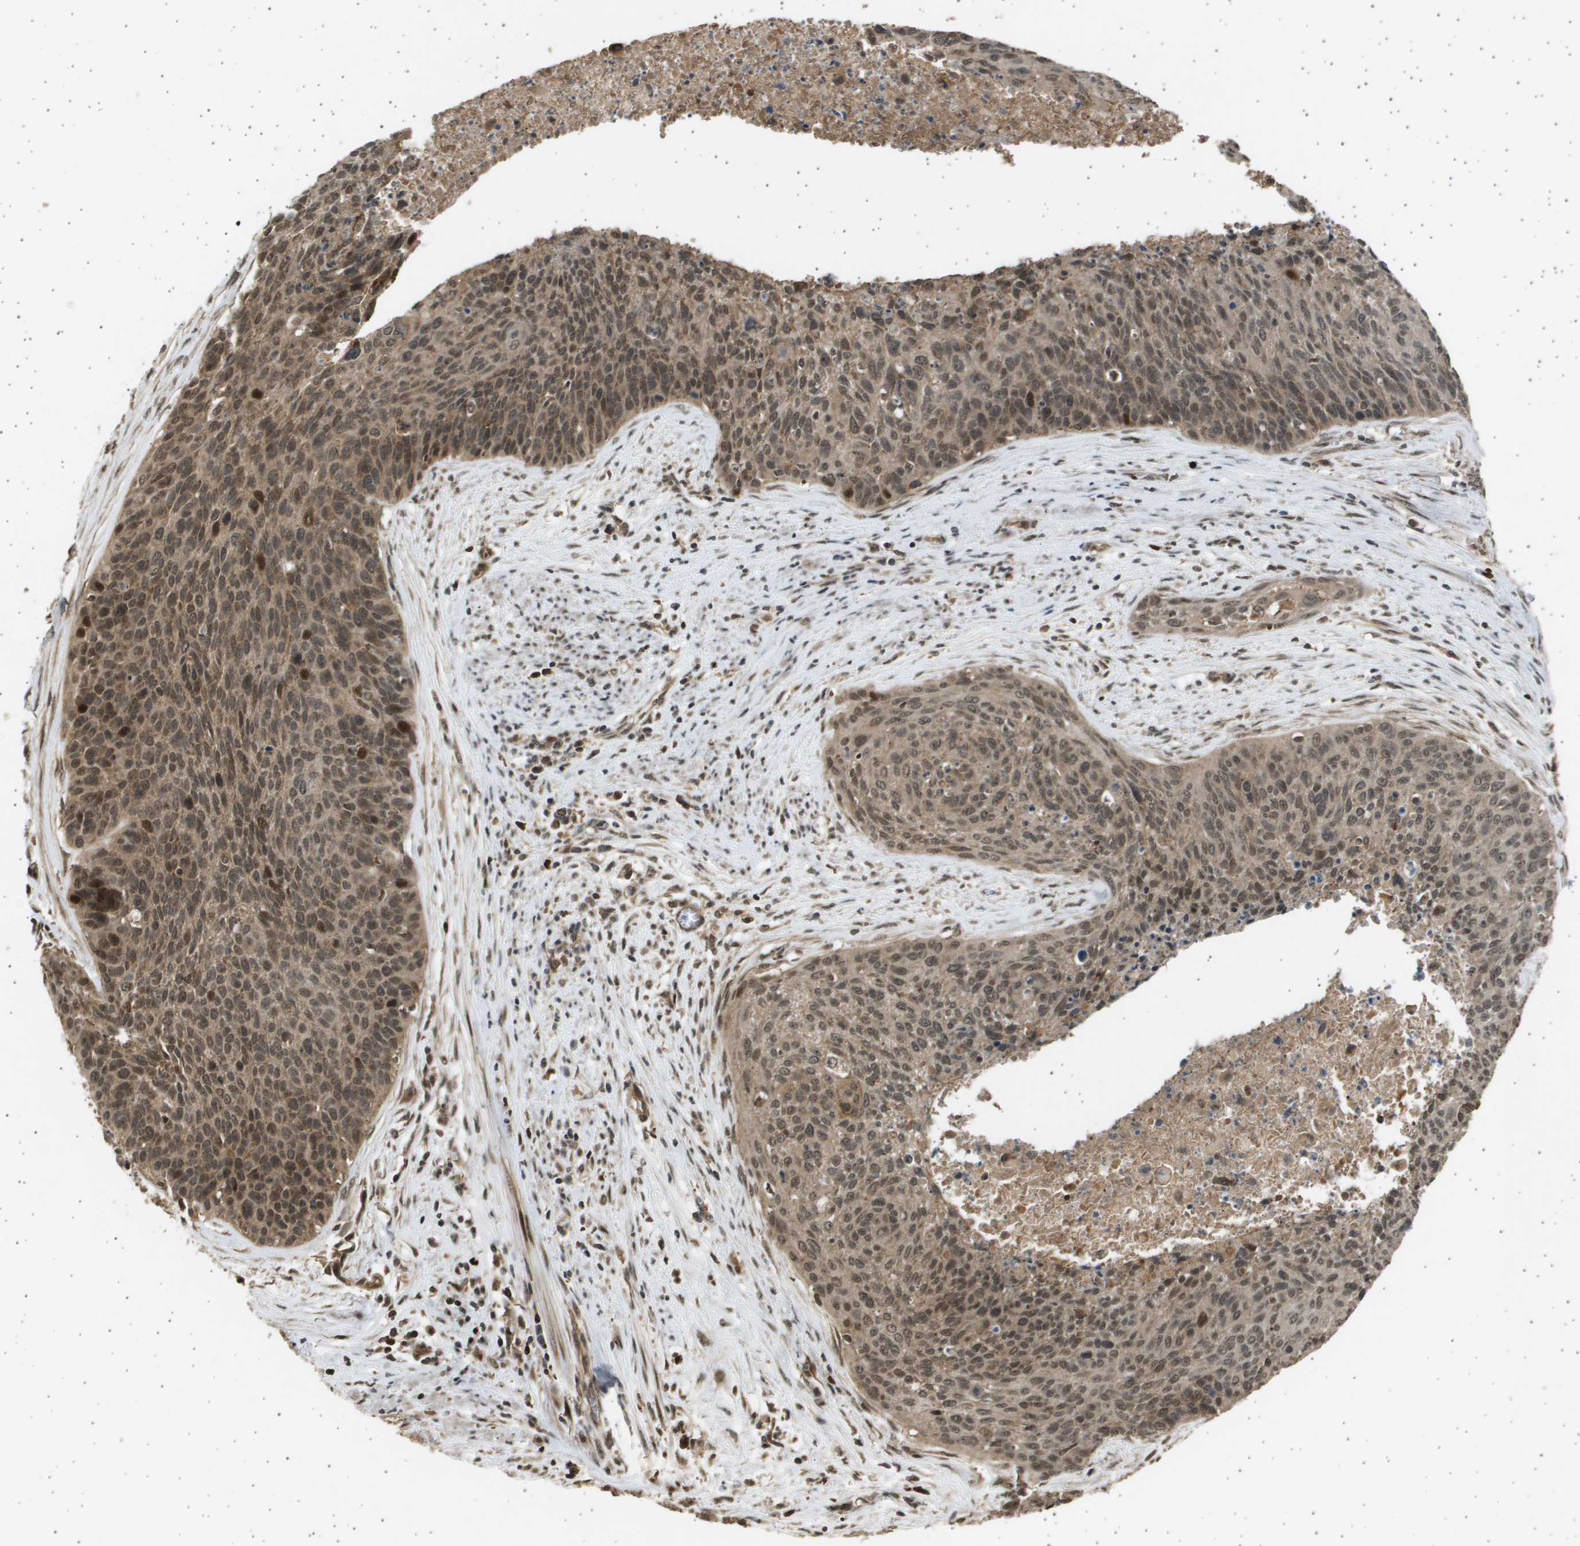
{"staining": {"intensity": "moderate", "quantity": ">75%", "location": "cytoplasmic/membranous,nuclear"}, "tissue": "cervical cancer", "cell_type": "Tumor cells", "image_type": "cancer", "snomed": [{"axis": "morphology", "description": "Squamous cell carcinoma, NOS"}, {"axis": "topography", "description": "Cervix"}], "caption": "Protein expression analysis of cervical cancer exhibits moderate cytoplasmic/membranous and nuclear positivity in approximately >75% of tumor cells.", "gene": "TNRC6A", "patient": {"sex": "female", "age": 55}}